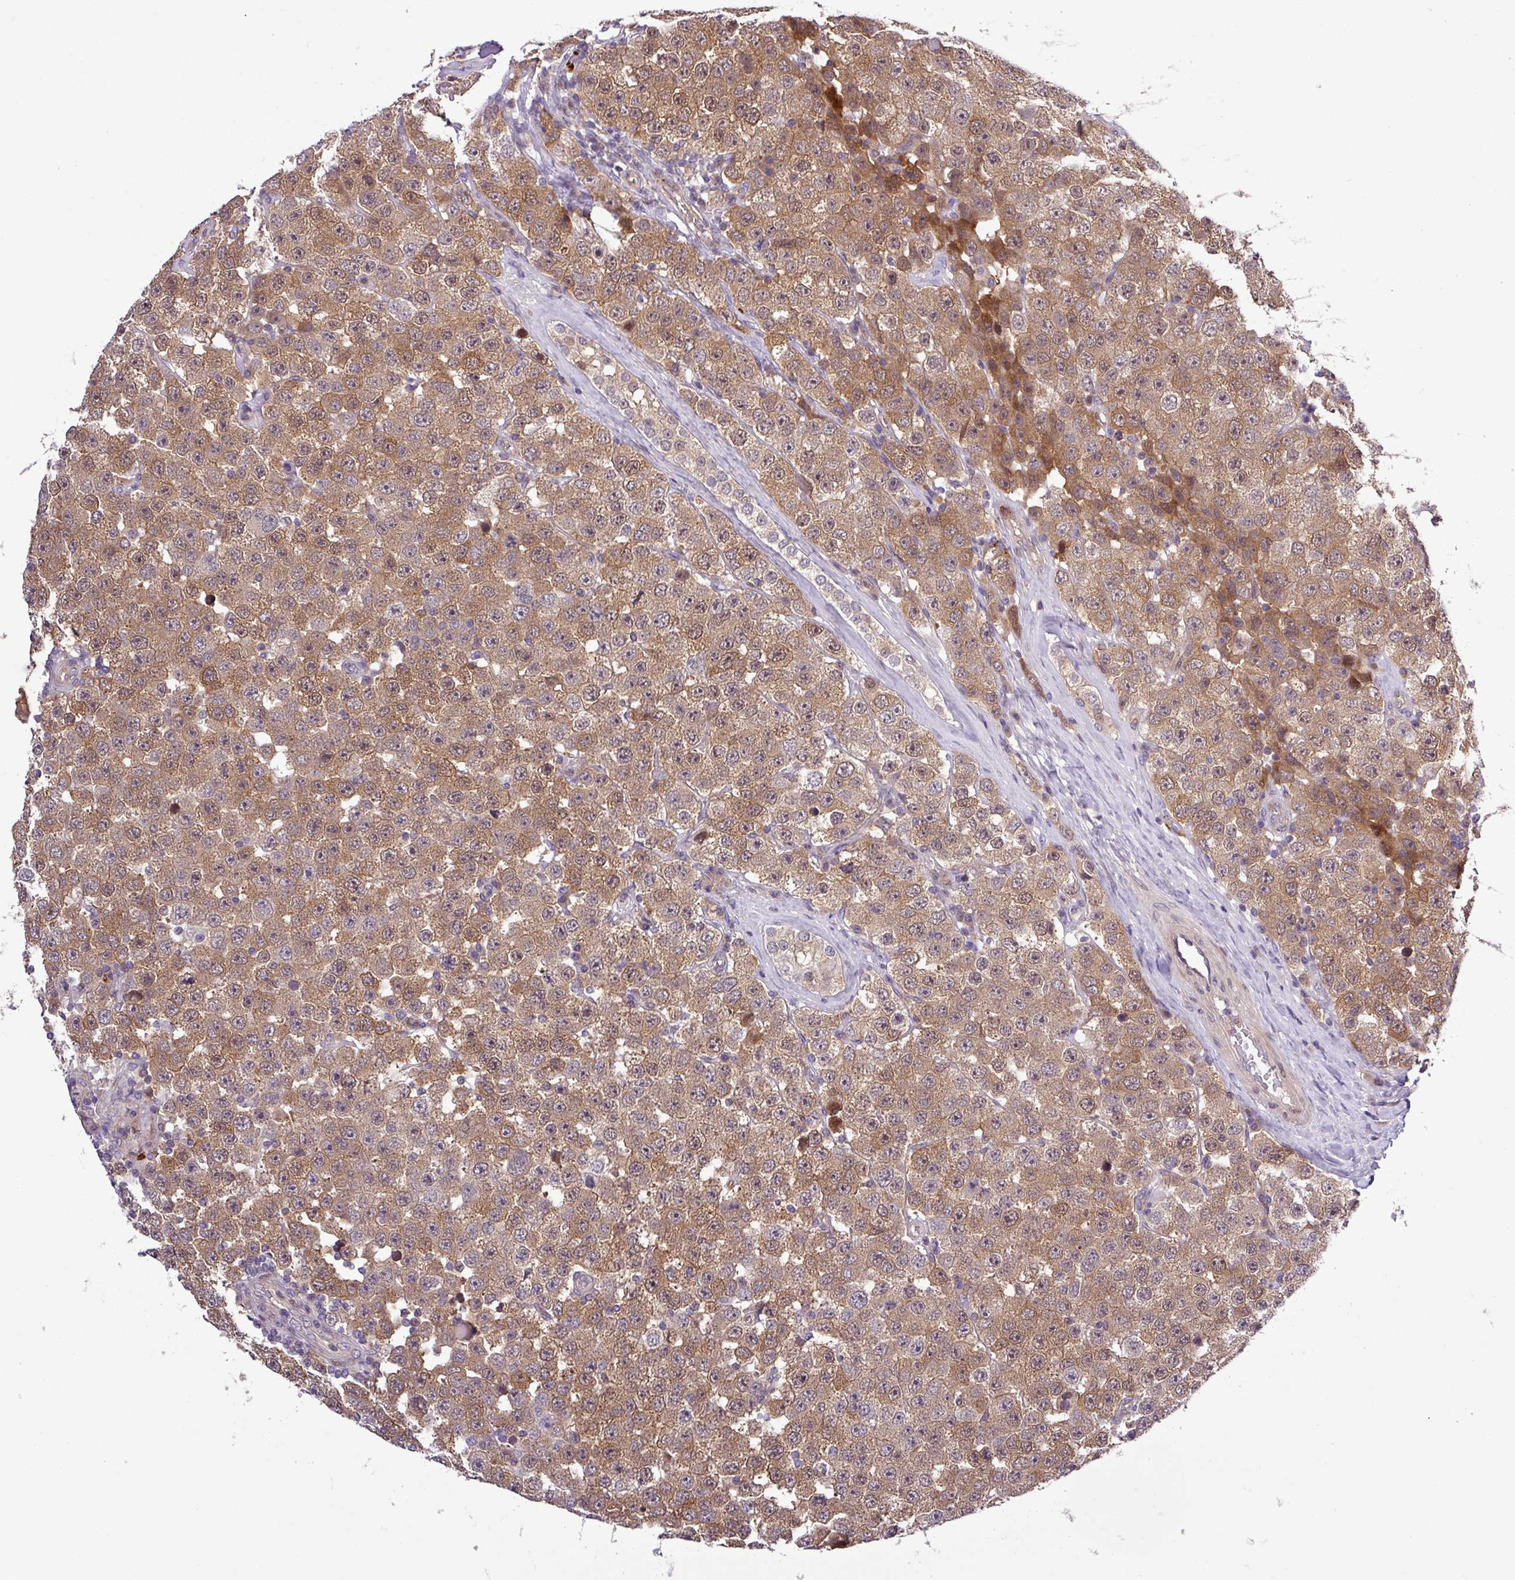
{"staining": {"intensity": "moderate", "quantity": ">75%", "location": "cytoplasmic/membranous"}, "tissue": "testis cancer", "cell_type": "Tumor cells", "image_type": "cancer", "snomed": [{"axis": "morphology", "description": "Seminoma, NOS"}, {"axis": "topography", "description": "Testis"}], "caption": "IHC image of human testis cancer stained for a protein (brown), which exhibits medium levels of moderate cytoplasmic/membranous staining in approximately >75% of tumor cells.", "gene": "CARHSP1", "patient": {"sex": "male", "age": 28}}